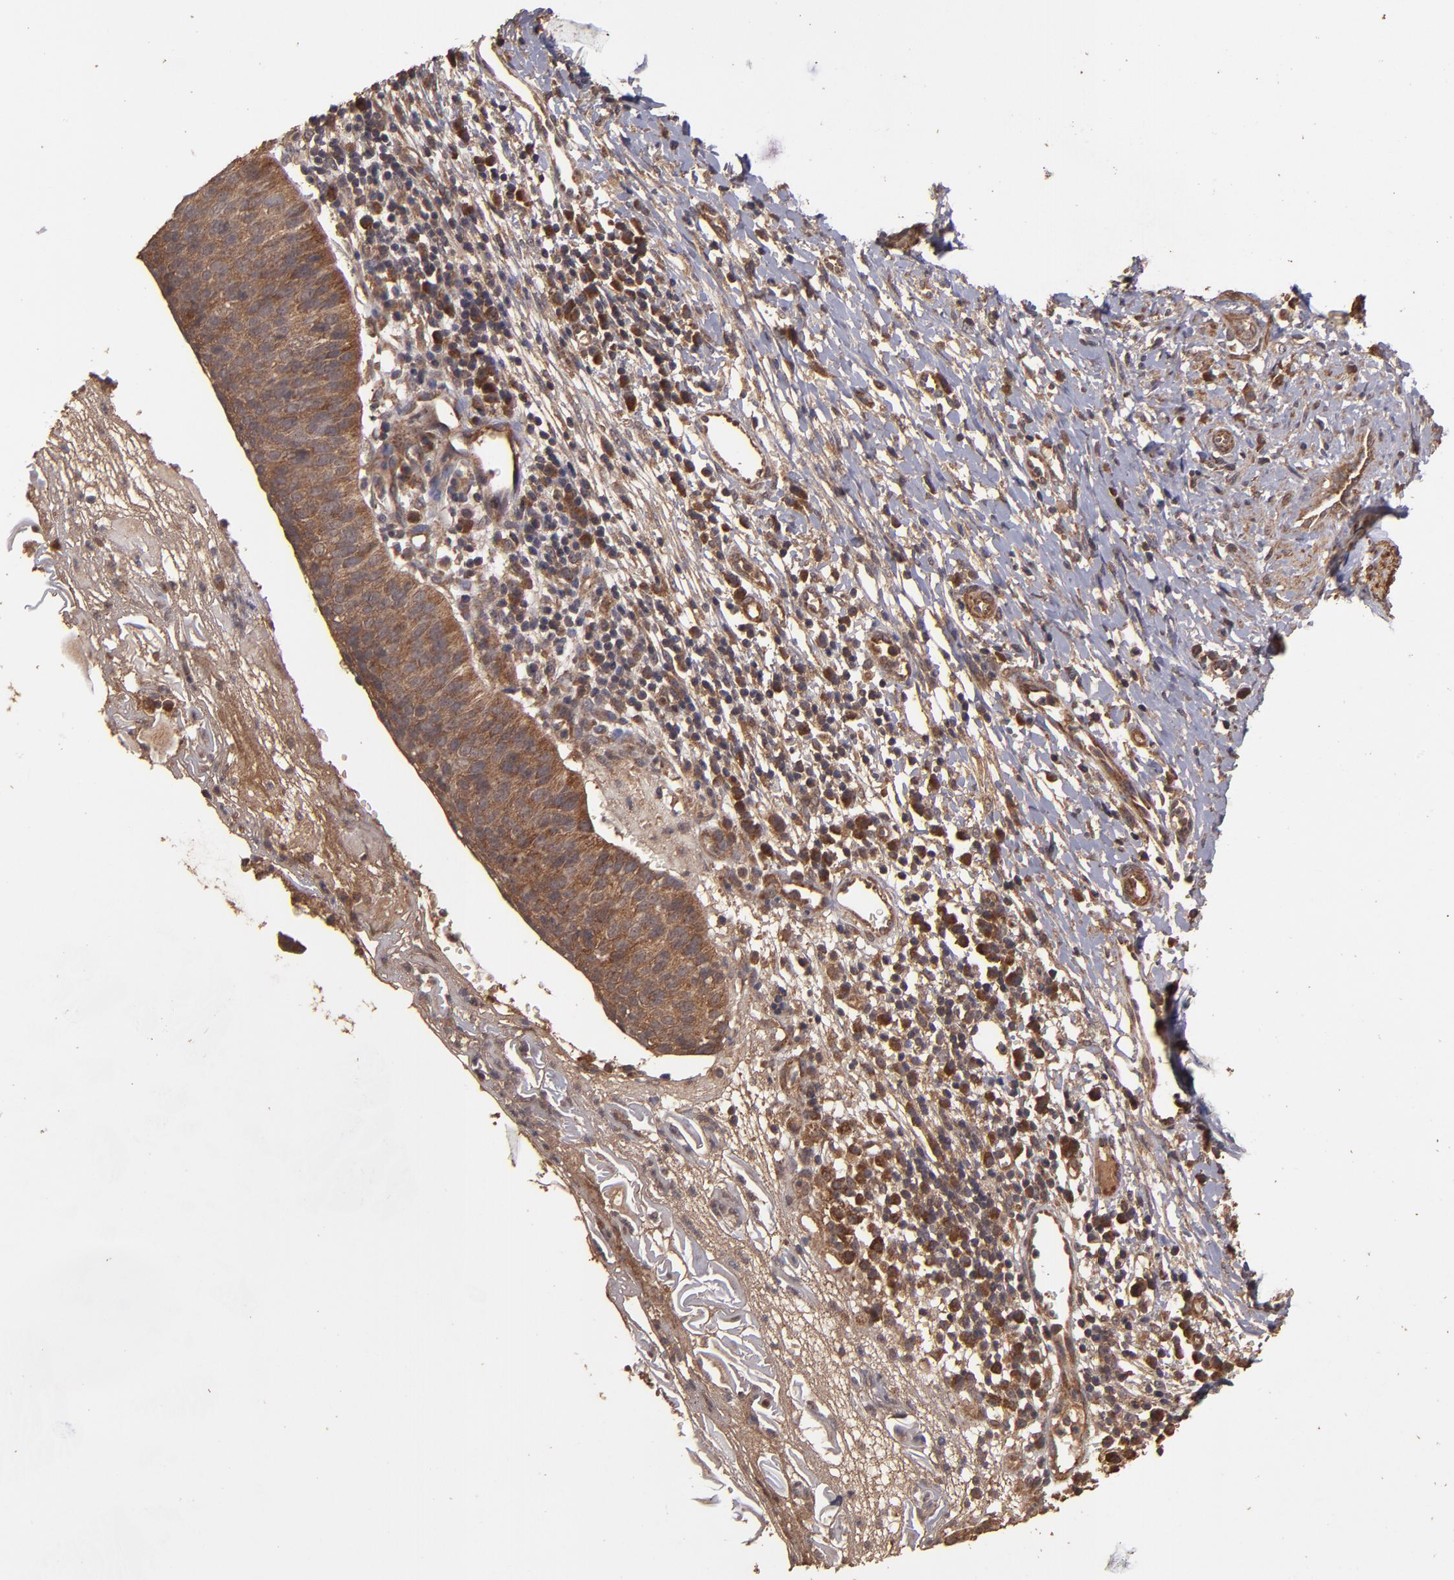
{"staining": {"intensity": "moderate", "quantity": ">75%", "location": "cytoplasmic/membranous"}, "tissue": "cervical cancer", "cell_type": "Tumor cells", "image_type": "cancer", "snomed": [{"axis": "morphology", "description": "Normal tissue, NOS"}, {"axis": "morphology", "description": "Squamous cell carcinoma, NOS"}, {"axis": "topography", "description": "Cervix"}], "caption": "This photomicrograph reveals immunohistochemistry (IHC) staining of human cervical cancer, with medium moderate cytoplasmic/membranous staining in about >75% of tumor cells.", "gene": "TXNDC16", "patient": {"sex": "female", "age": 39}}